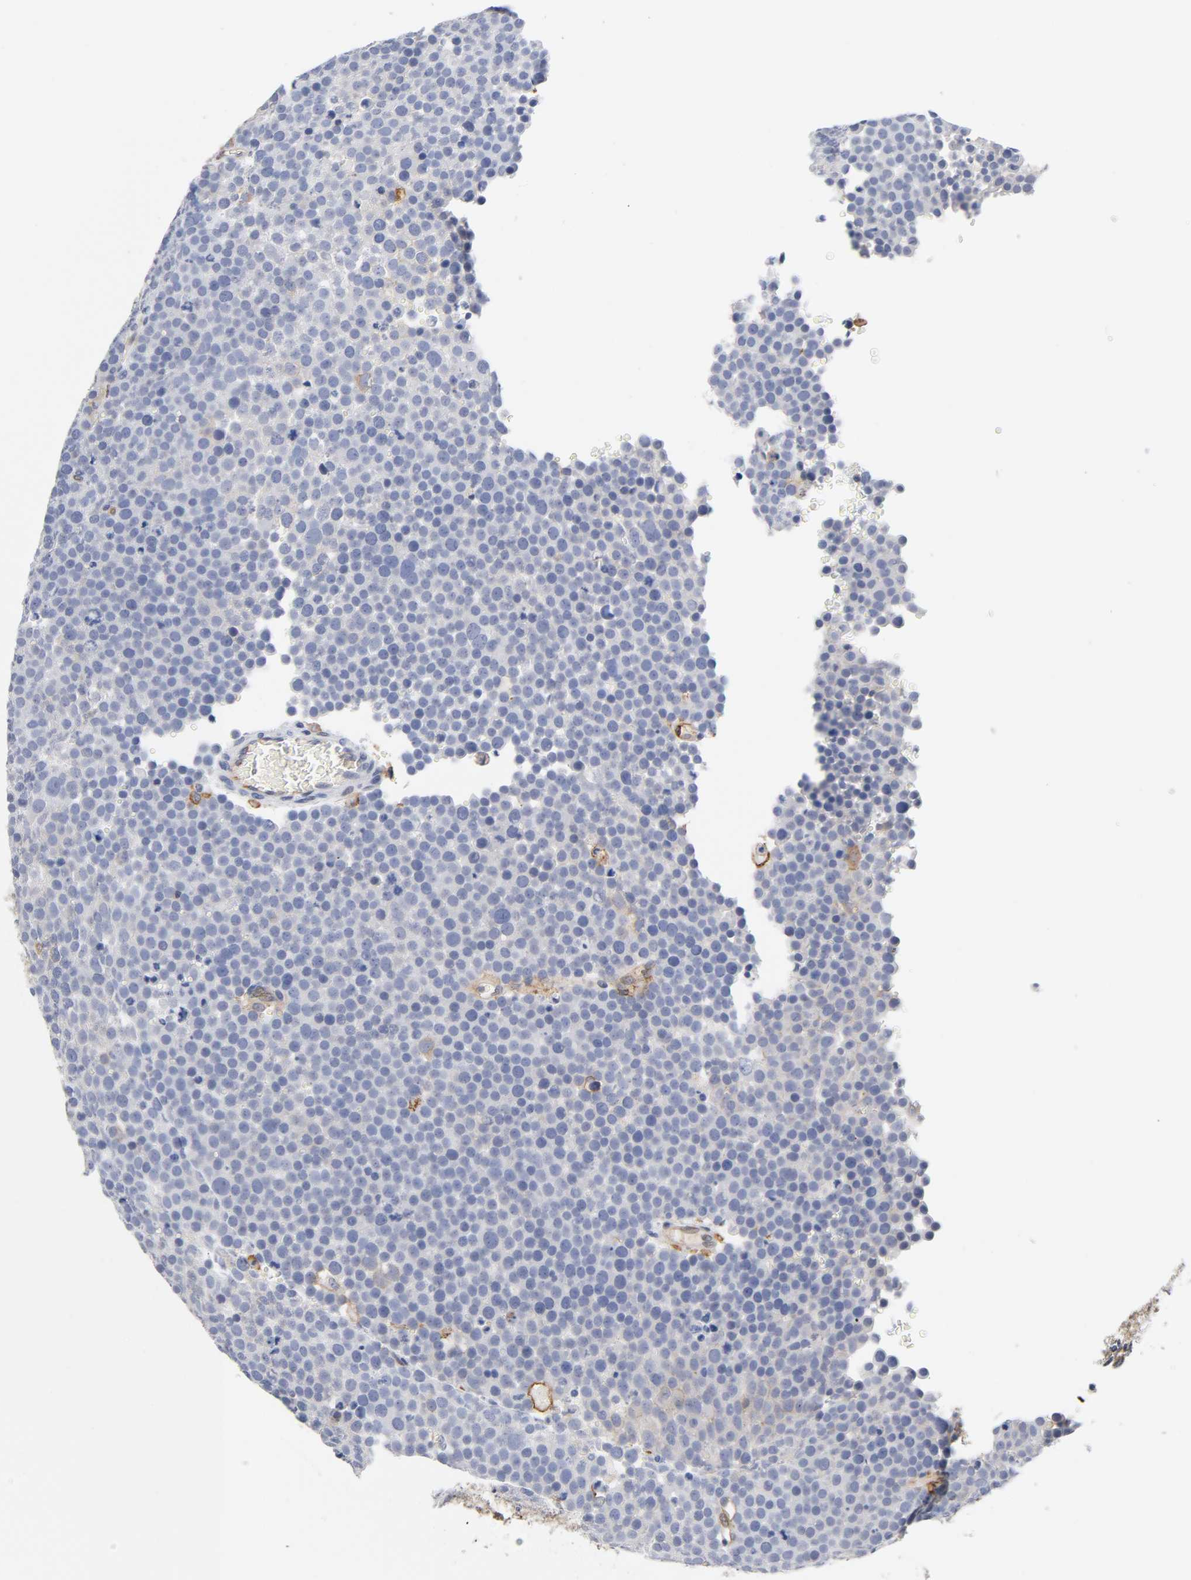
{"staining": {"intensity": "weak", "quantity": "<25%", "location": "cytoplasmic/membranous"}, "tissue": "testis cancer", "cell_type": "Tumor cells", "image_type": "cancer", "snomed": [{"axis": "morphology", "description": "Seminoma, NOS"}, {"axis": "topography", "description": "Testis"}], "caption": "IHC of seminoma (testis) exhibits no staining in tumor cells.", "gene": "ICAM1", "patient": {"sex": "male", "age": 71}}